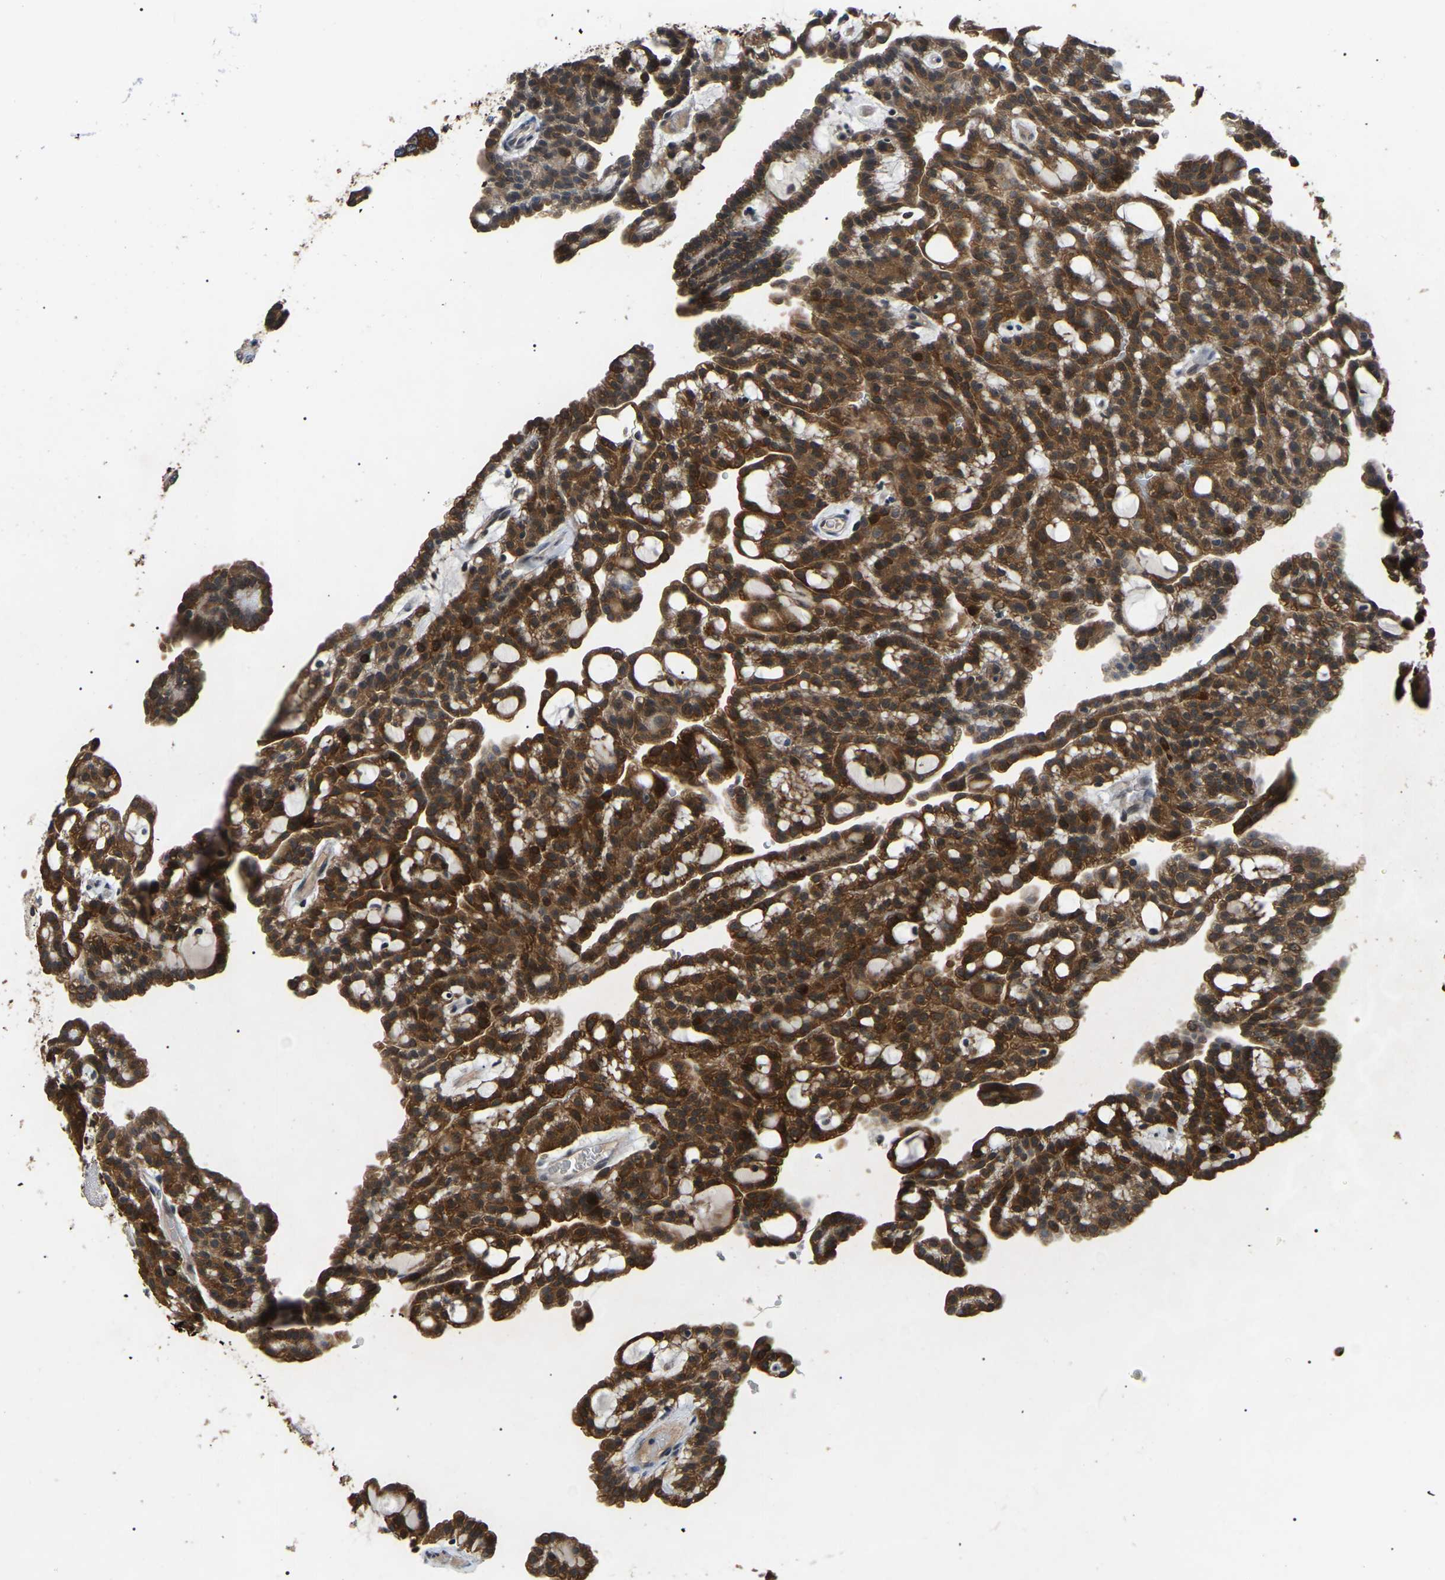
{"staining": {"intensity": "strong", "quantity": ">75%", "location": "cytoplasmic/membranous"}, "tissue": "renal cancer", "cell_type": "Tumor cells", "image_type": "cancer", "snomed": [{"axis": "morphology", "description": "Adenocarcinoma, NOS"}, {"axis": "topography", "description": "Kidney"}], "caption": "Tumor cells demonstrate high levels of strong cytoplasmic/membranous staining in about >75% of cells in human adenocarcinoma (renal).", "gene": "PPM1E", "patient": {"sex": "male", "age": 63}}